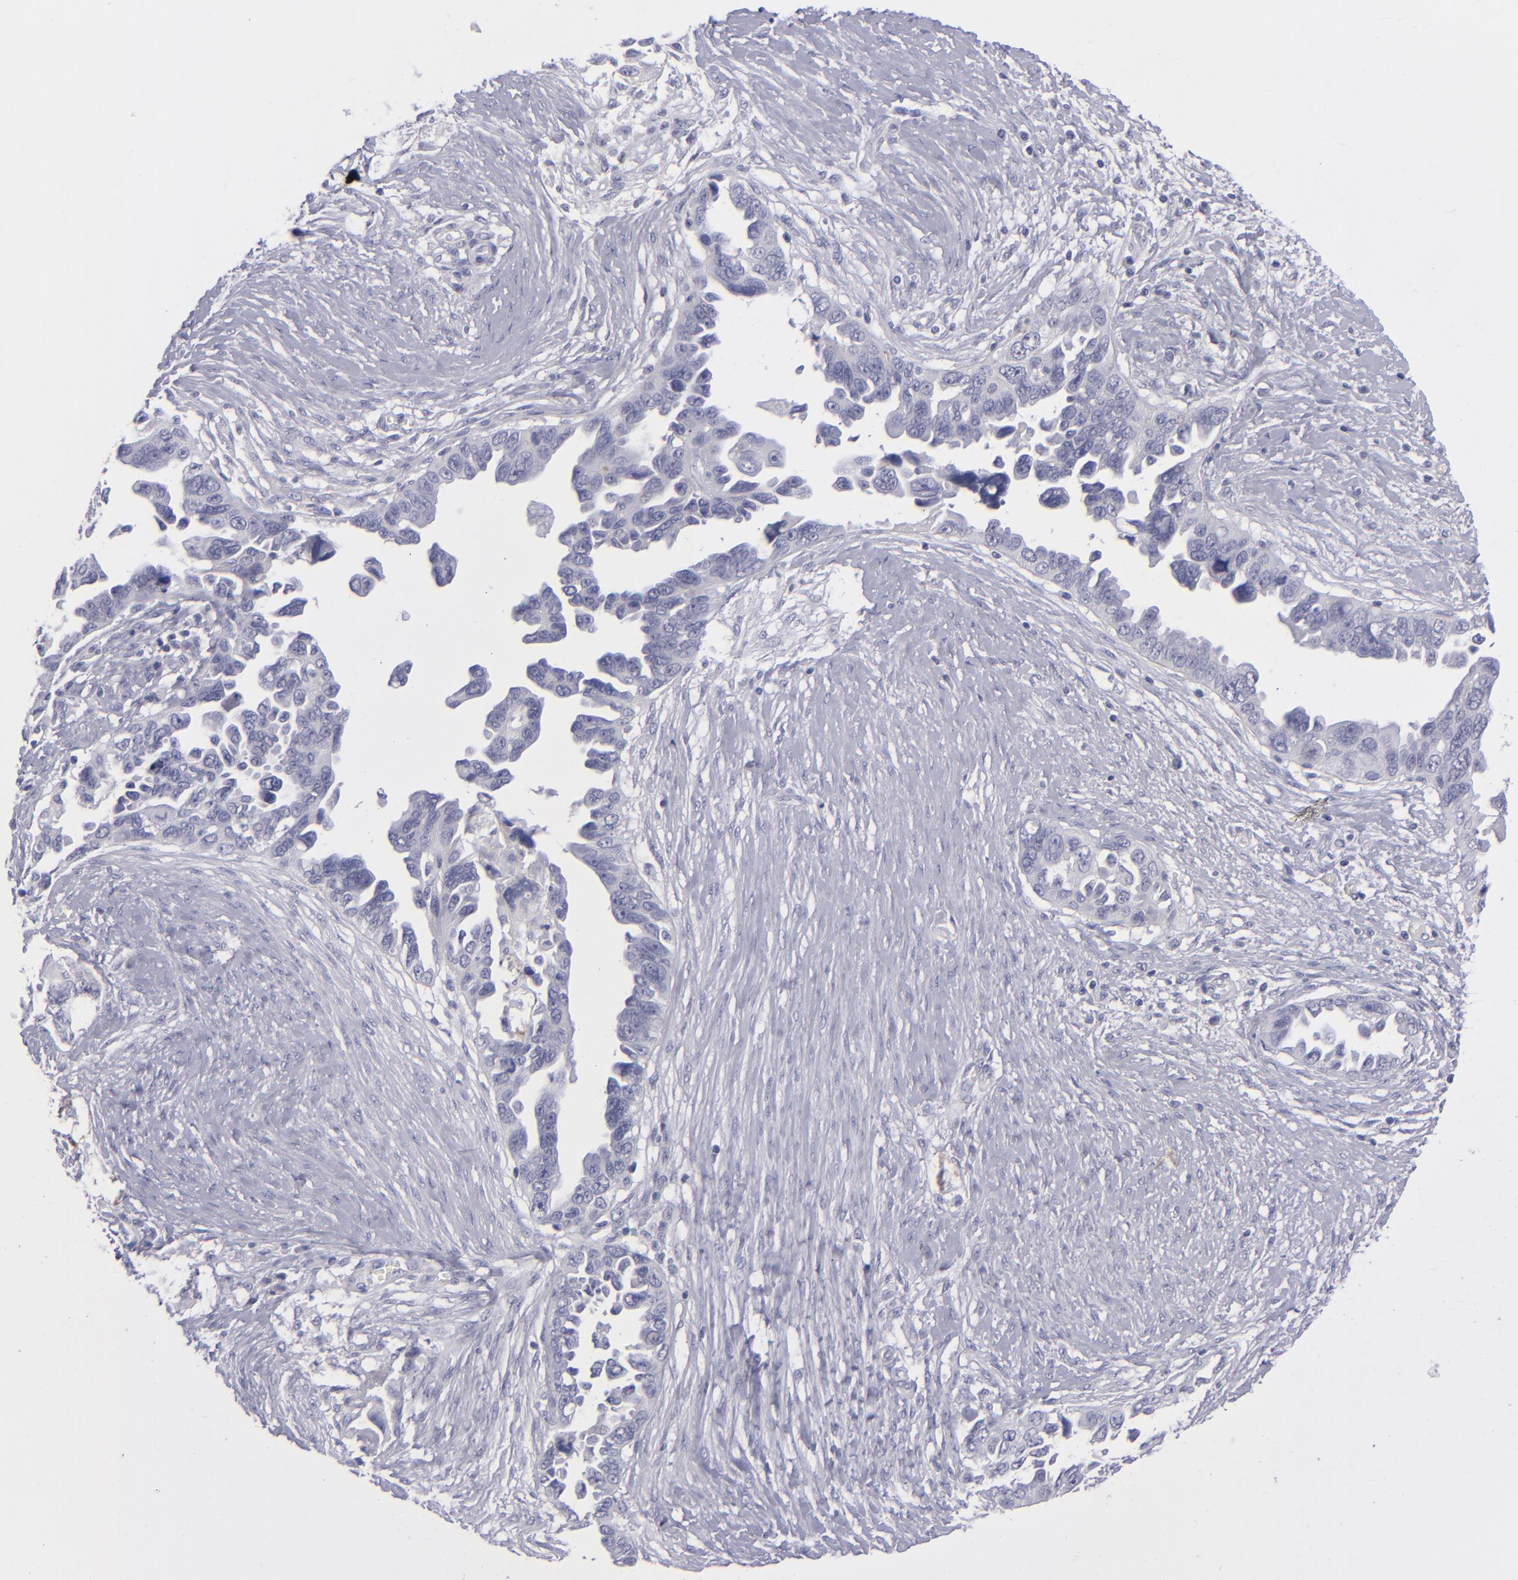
{"staining": {"intensity": "negative", "quantity": "none", "location": "none"}, "tissue": "ovarian cancer", "cell_type": "Tumor cells", "image_type": "cancer", "snomed": [{"axis": "morphology", "description": "Cystadenocarcinoma, serous, NOS"}, {"axis": "topography", "description": "Ovary"}], "caption": "This image is of ovarian serous cystadenocarcinoma stained with immunohistochemistry (IHC) to label a protein in brown with the nuclei are counter-stained blue. There is no expression in tumor cells.", "gene": "ITGB4", "patient": {"sex": "female", "age": 63}}